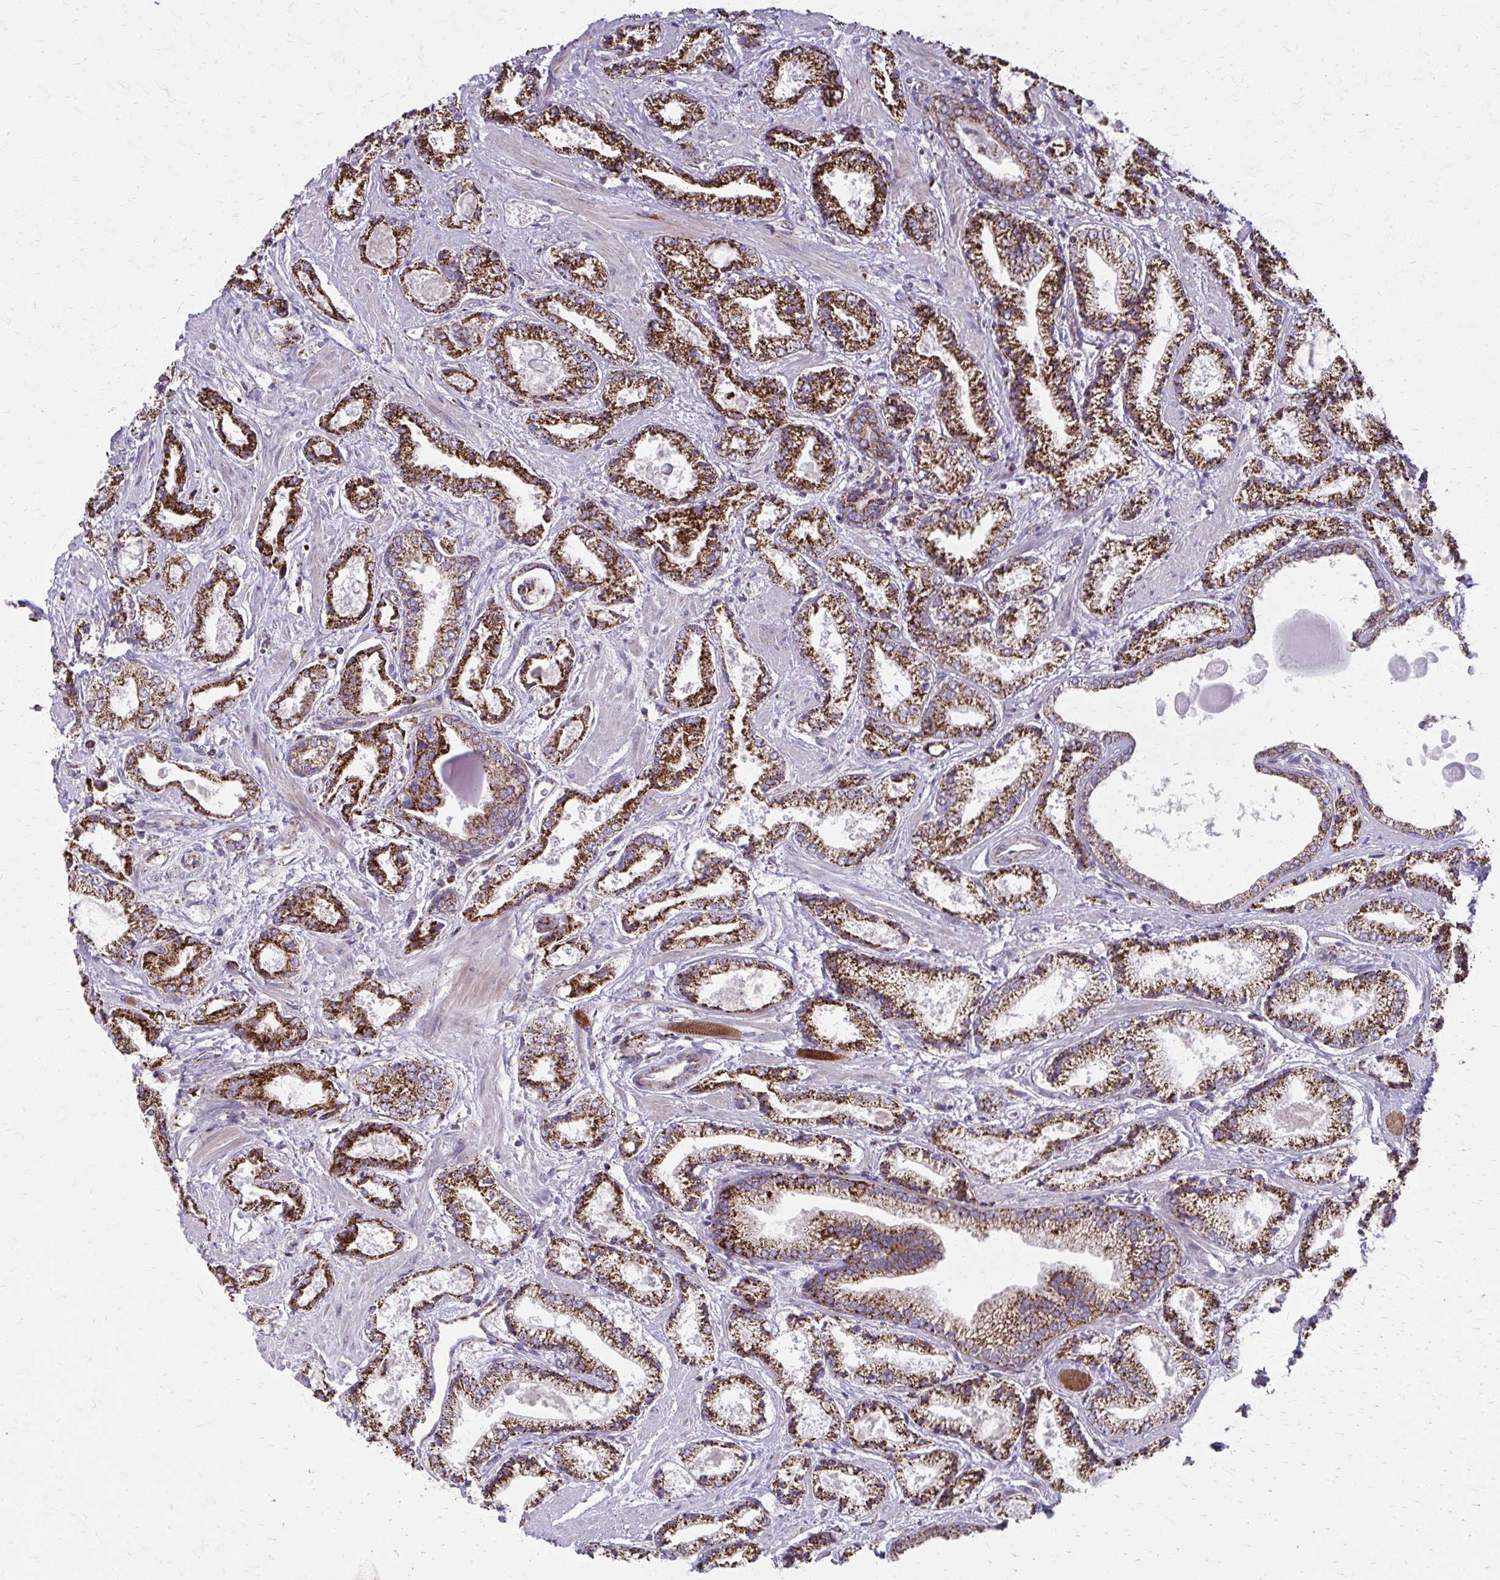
{"staining": {"intensity": "strong", "quantity": ">75%", "location": "cytoplasmic/membranous"}, "tissue": "prostate cancer", "cell_type": "Tumor cells", "image_type": "cancer", "snomed": [{"axis": "morphology", "description": "Adenocarcinoma, High grade"}, {"axis": "topography", "description": "Prostate"}], "caption": "Immunohistochemical staining of human prostate cancer reveals strong cytoplasmic/membranous protein positivity in about >75% of tumor cells.", "gene": "TVP23A", "patient": {"sex": "male", "age": 64}}